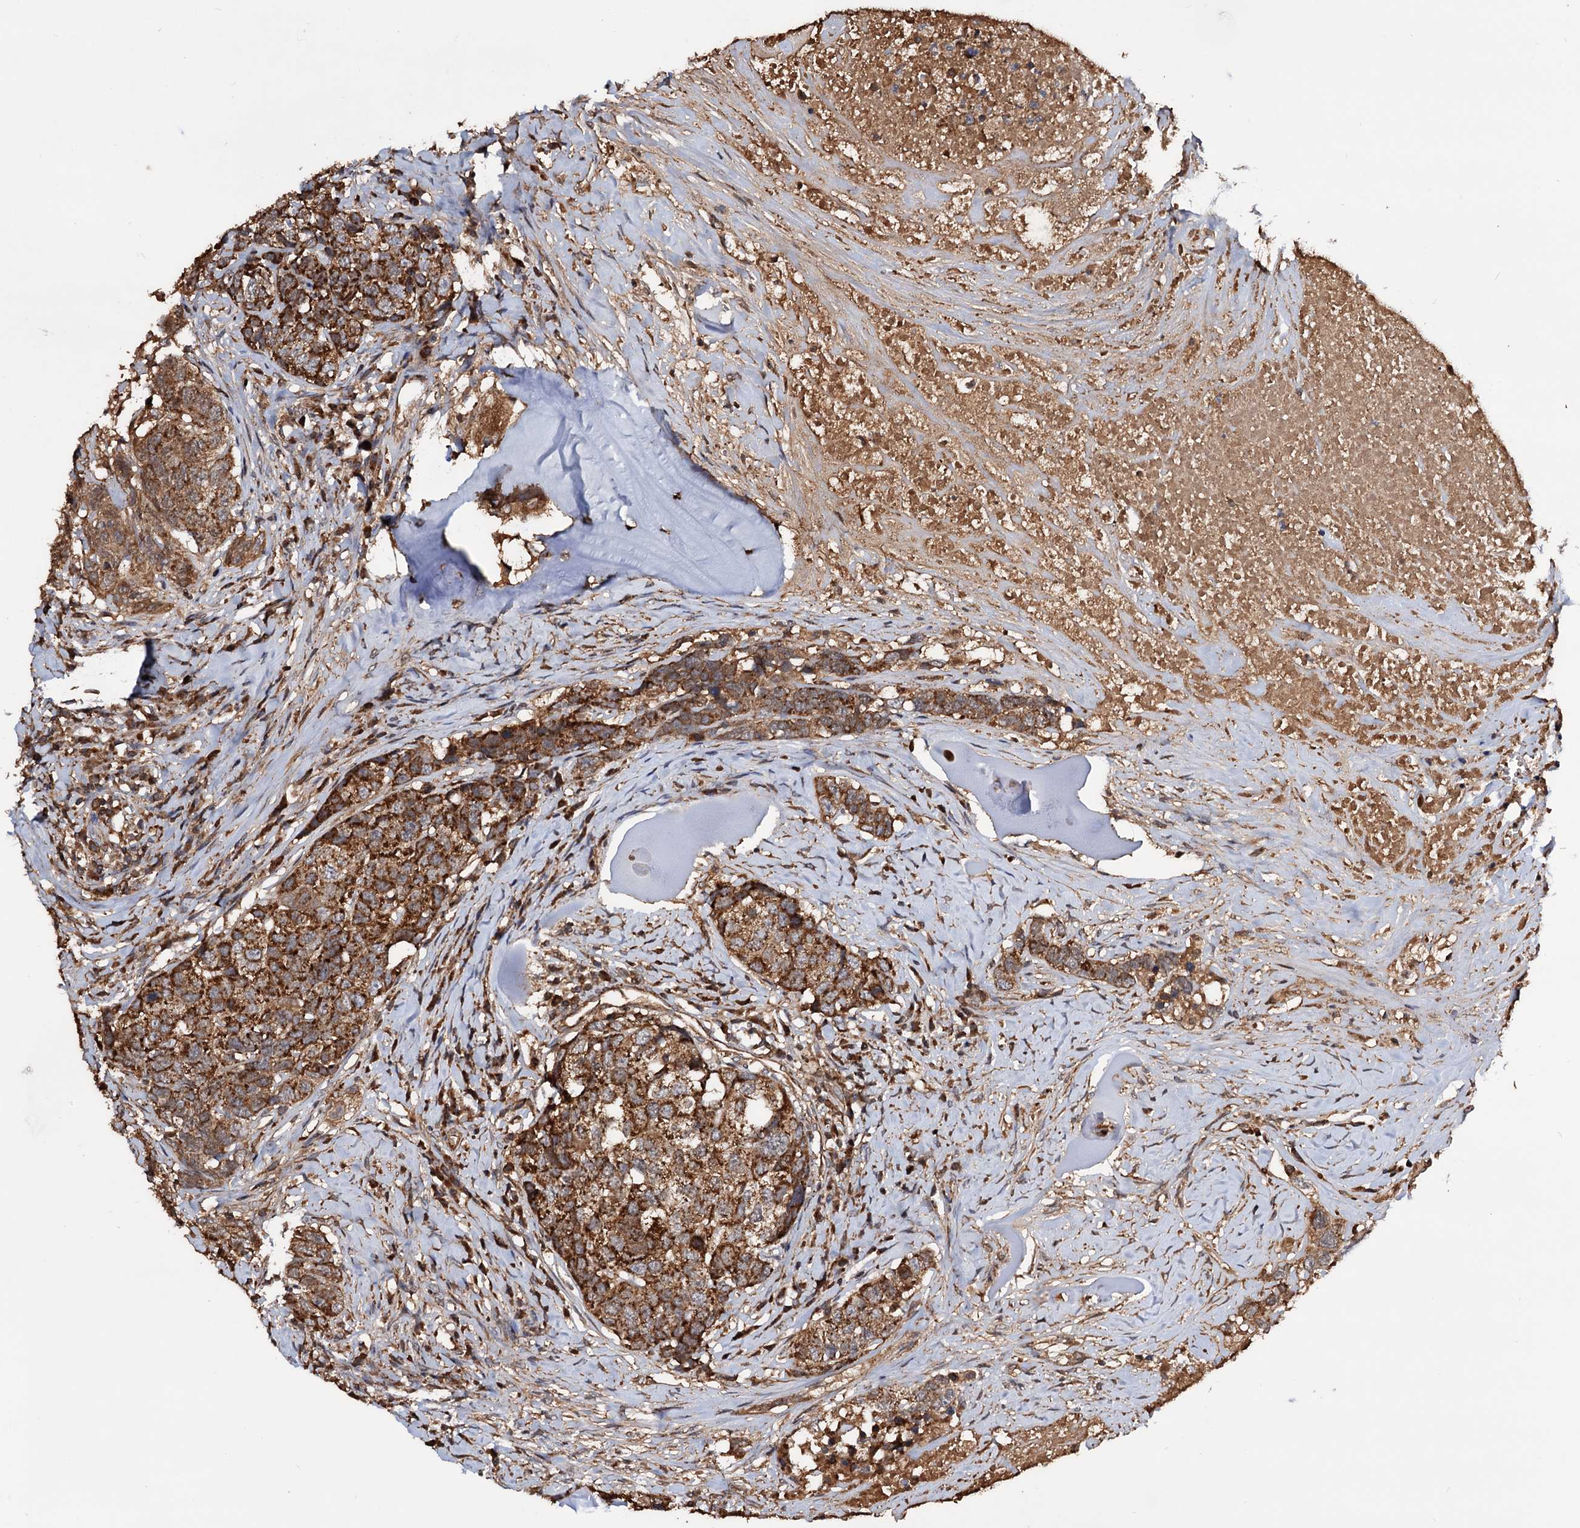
{"staining": {"intensity": "strong", "quantity": ">75%", "location": "cytoplasmic/membranous"}, "tissue": "head and neck cancer", "cell_type": "Tumor cells", "image_type": "cancer", "snomed": [{"axis": "morphology", "description": "Squamous cell carcinoma, NOS"}, {"axis": "topography", "description": "Head-Neck"}], "caption": "DAB (3,3'-diaminobenzidine) immunohistochemical staining of head and neck cancer reveals strong cytoplasmic/membranous protein positivity in approximately >75% of tumor cells.", "gene": "MRPL42", "patient": {"sex": "male", "age": 66}}